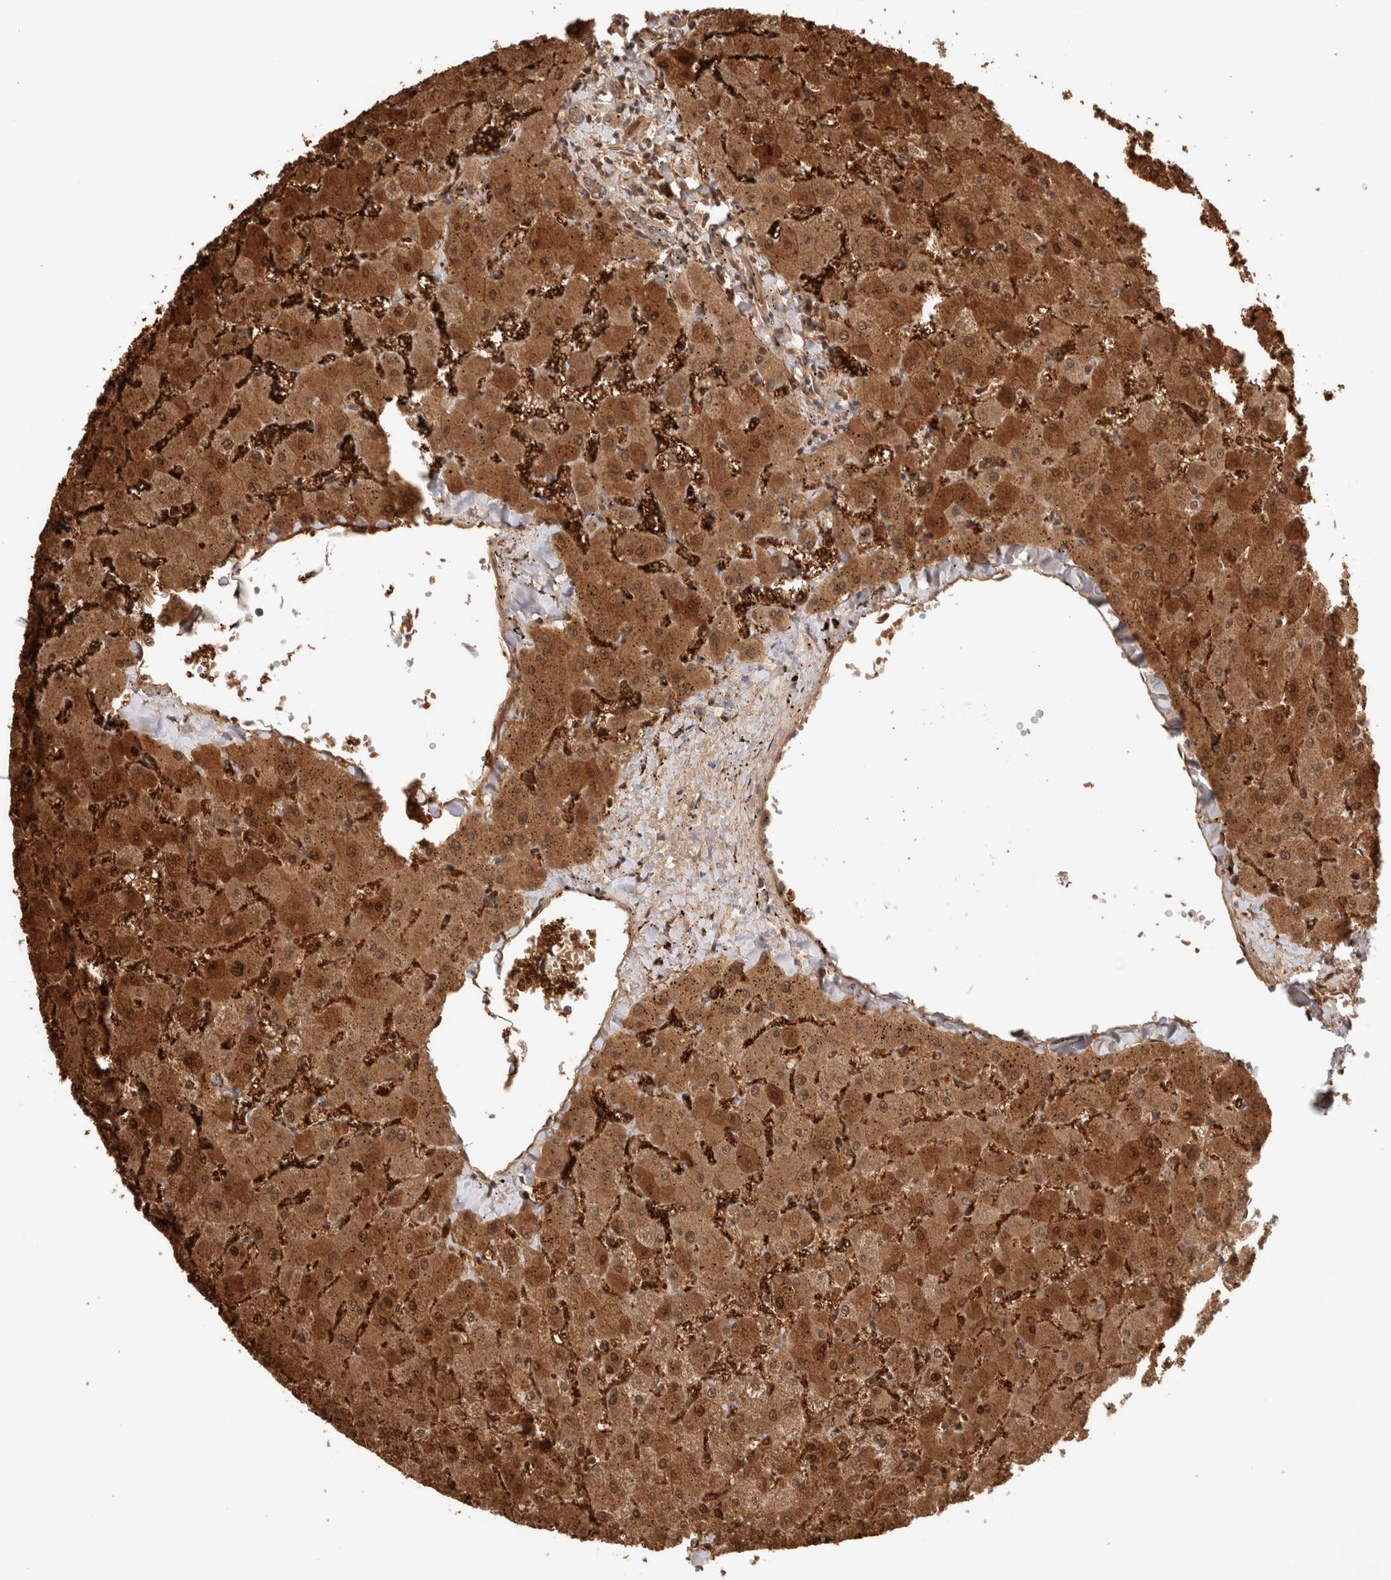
{"staining": {"intensity": "weak", "quantity": ">75%", "location": "cytoplasmic/membranous"}, "tissue": "liver", "cell_type": "Cholangiocytes", "image_type": "normal", "snomed": [{"axis": "morphology", "description": "Normal tissue, NOS"}, {"axis": "topography", "description": "Liver"}], "caption": "Immunohistochemistry photomicrograph of benign liver stained for a protein (brown), which reveals low levels of weak cytoplasmic/membranous expression in approximately >75% of cholangiocytes.", "gene": "OTUD6B", "patient": {"sex": "female", "age": 63}}